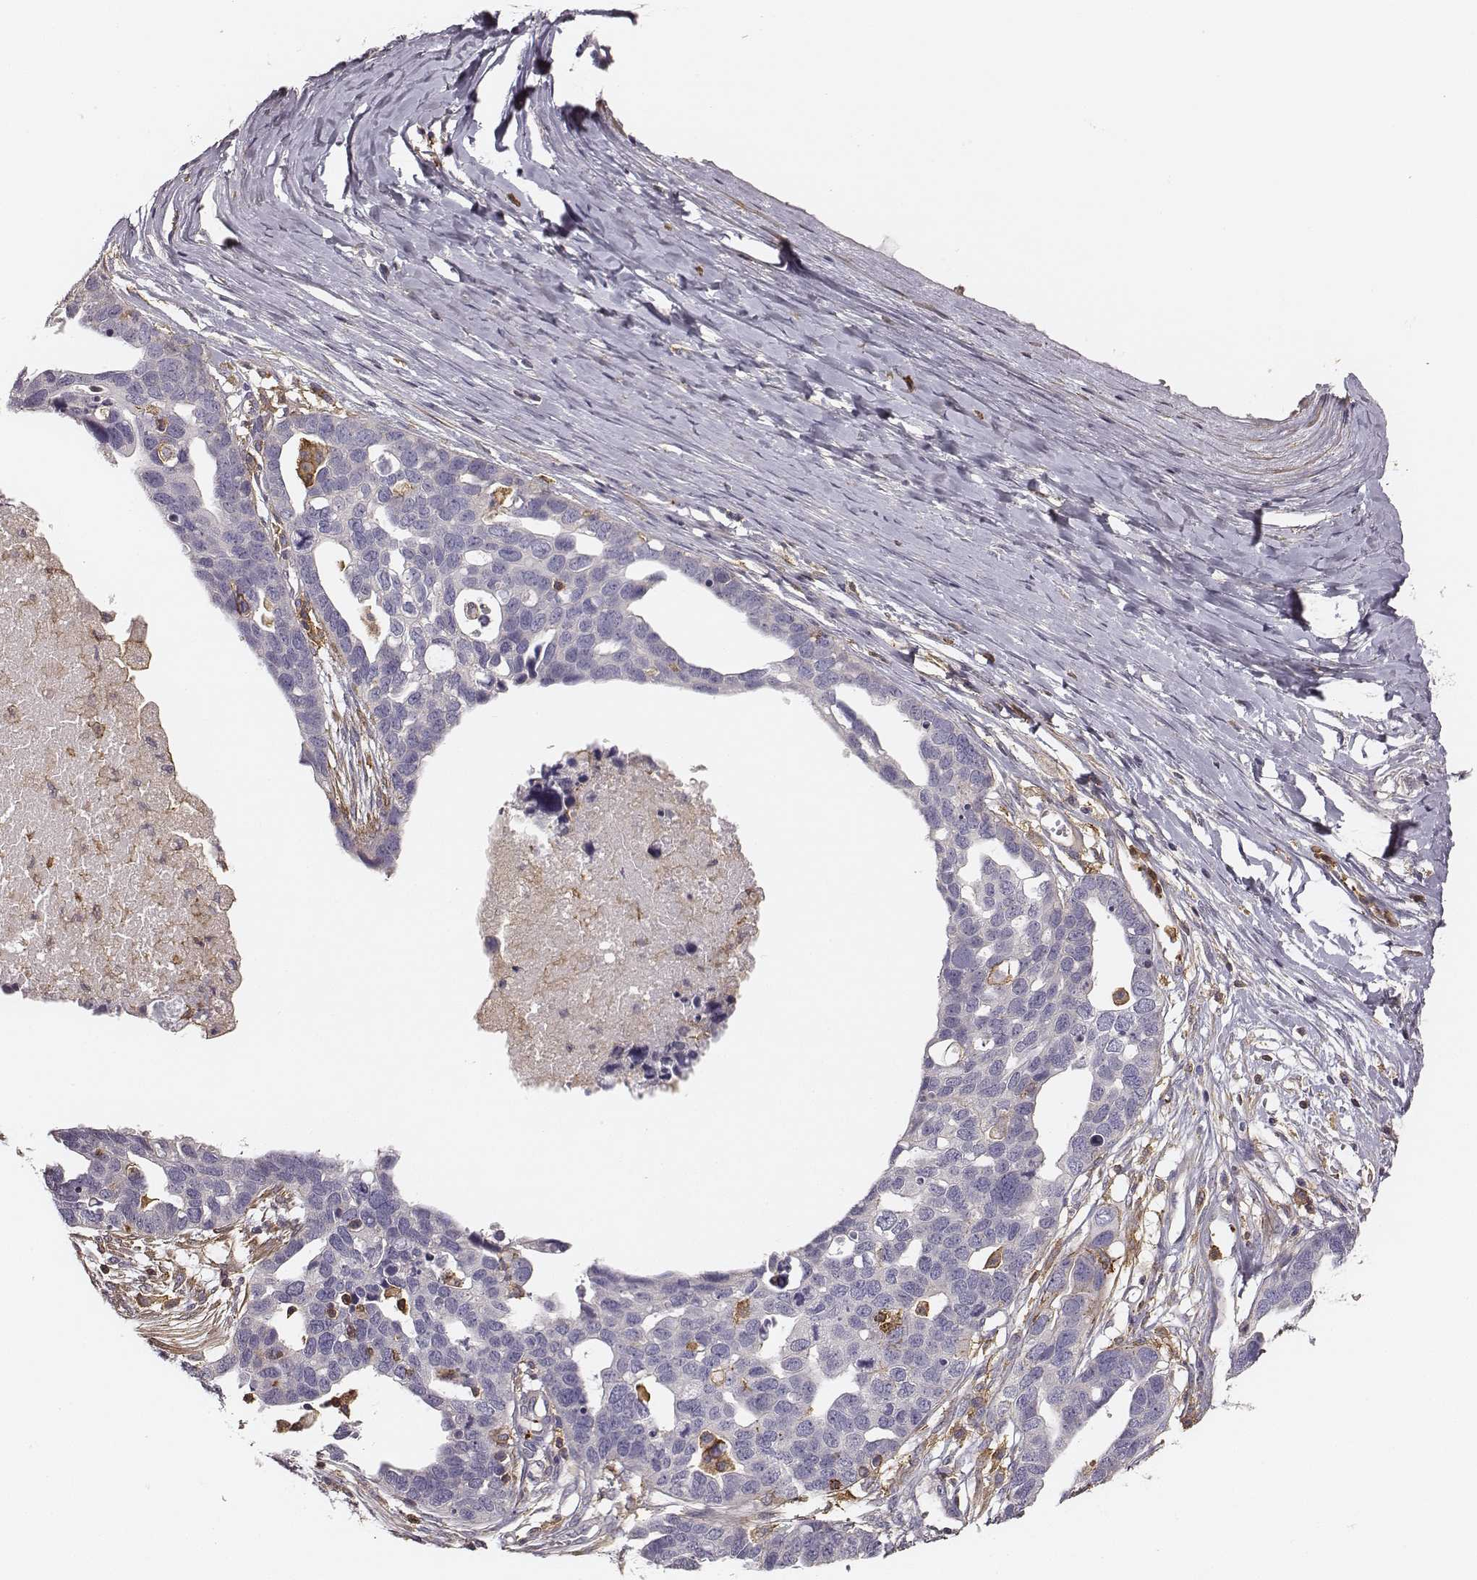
{"staining": {"intensity": "negative", "quantity": "none", "location": "none"}, "tissue": "ovarian cancer", "cell_type": "Tumor cells", "image_type": "cancer", "snomed": [{"axis": "morphology", "description": "Cystadenocarcinoma, serous, NOS"}, {"axis": "topography", "description": "Ovary"}], "caption": "Tumor cells are negative for brown protein staining in serous cystadenocarcinoma (ovarian).", "gene": "ZYX", "patient": {"sex": "female", "age": 54}}